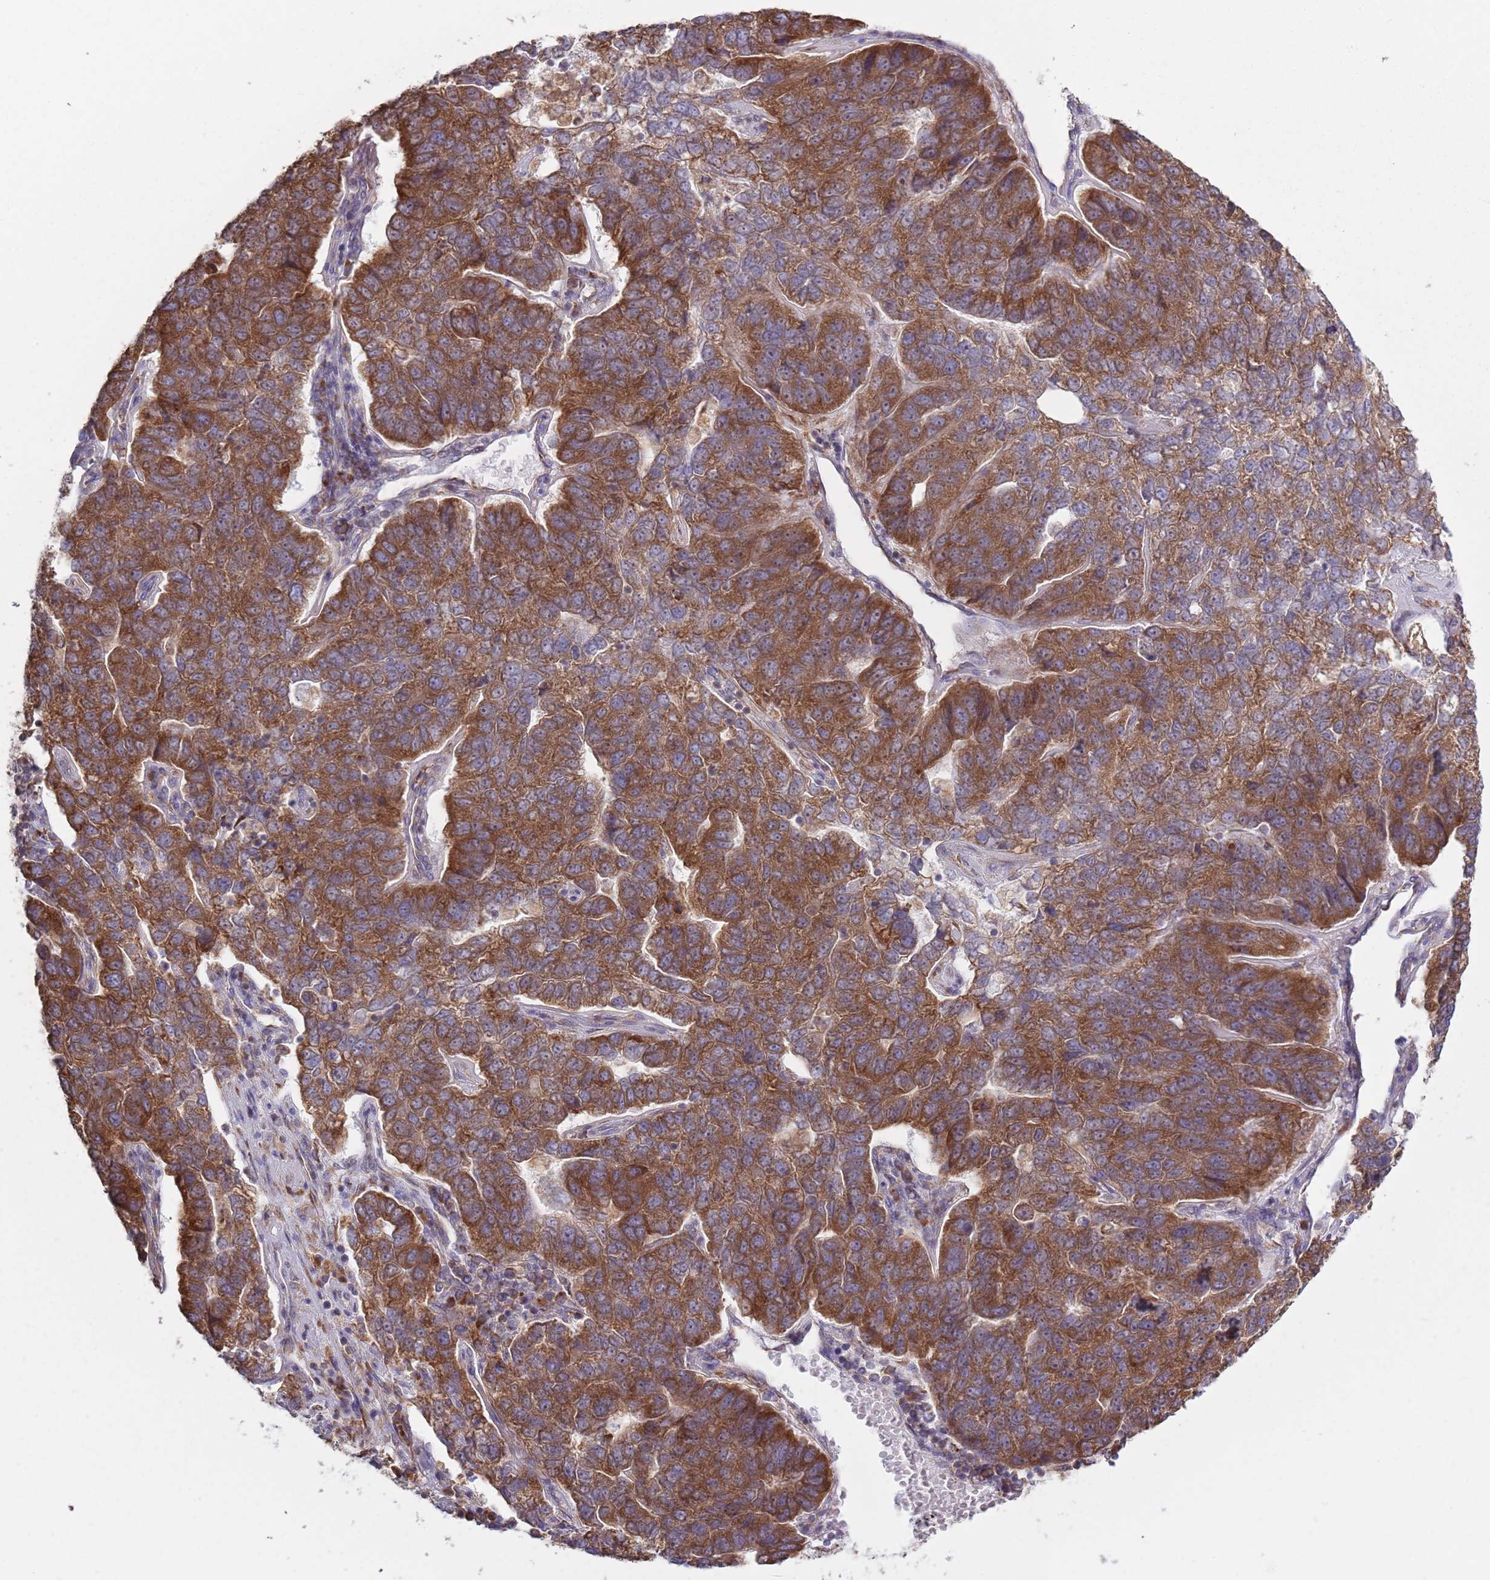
{"staining": {"intensity": "strong", "quantity": ">75%", "location": "cytoplasmic/membranous"}, "tissue": "pancreatic cancer", "cell_type": "Tumor cells", "image_type": "cancer", "snomed": [{"axis": "morphology", "description": "Adenocarcinoma, NOS"}, {"axis": "topography", "description": "Pancreas"}], "caption": "Adenocarcinoma (pancreatic) stained for a protein displays strong cytoplasmic/membranous positivity in tumor cells.", "gene": "RPL17-C18orf32", "patient": {"sex": "female", "age": 61}}